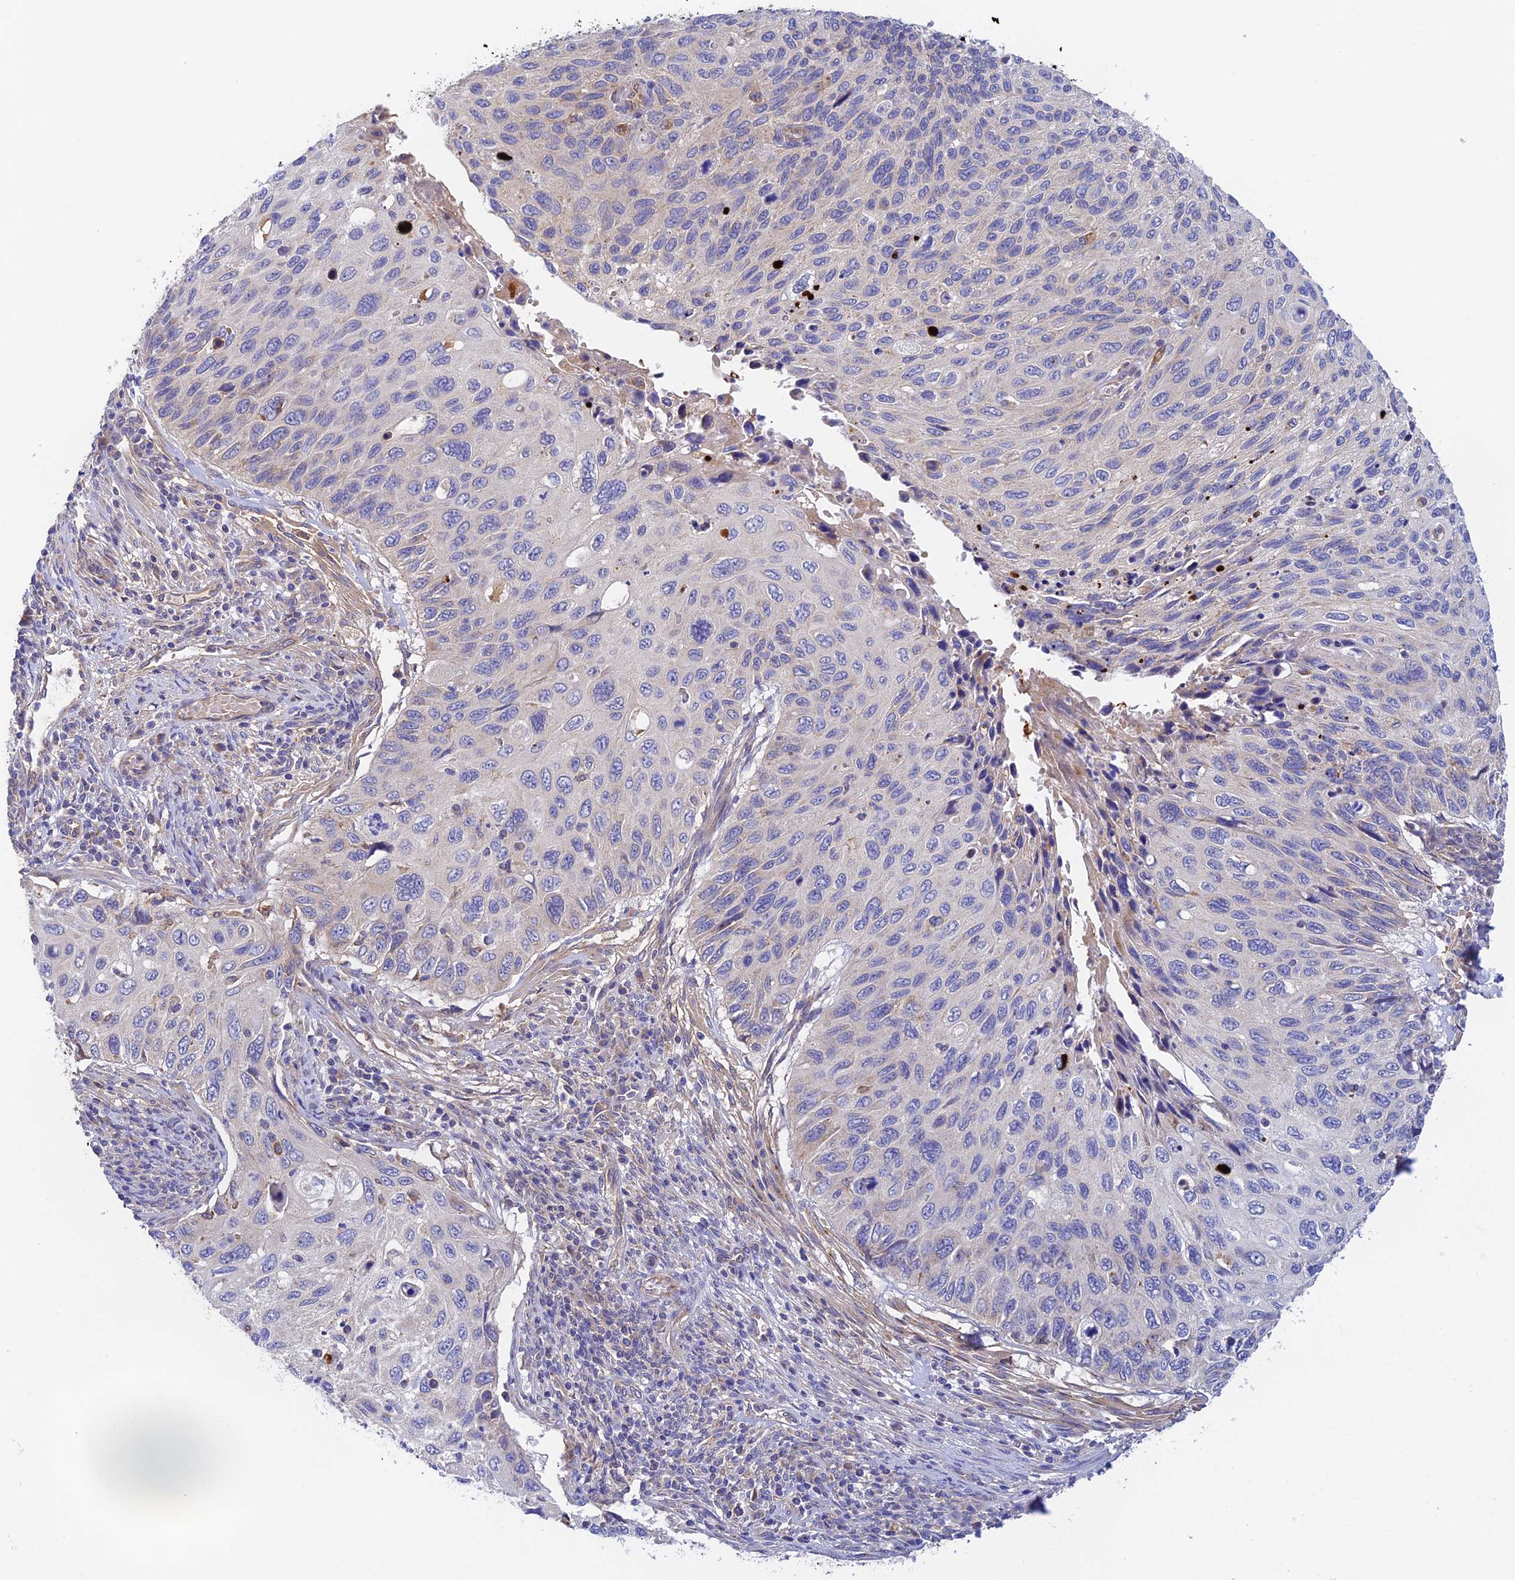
{"staining": {"intensity": "negative", "quantity": "none", "location": "none"}, "tissue": "cervical cancer", "cell_type": "Tumor cells", "image_type": "cancer", "snomed": [{"axis": "morphology", "description": "Squamous cell carcinoma, NOS"}, {"axis": "topography", "description": "Cervix"}], "caption": "Cervical cancer (squamous cell carcinoma) was stained to show a protein in brown. There is no significant expression in tumor cells.", "gene": "RANBP6", "patient": {"sex": "female", "age": 70}}